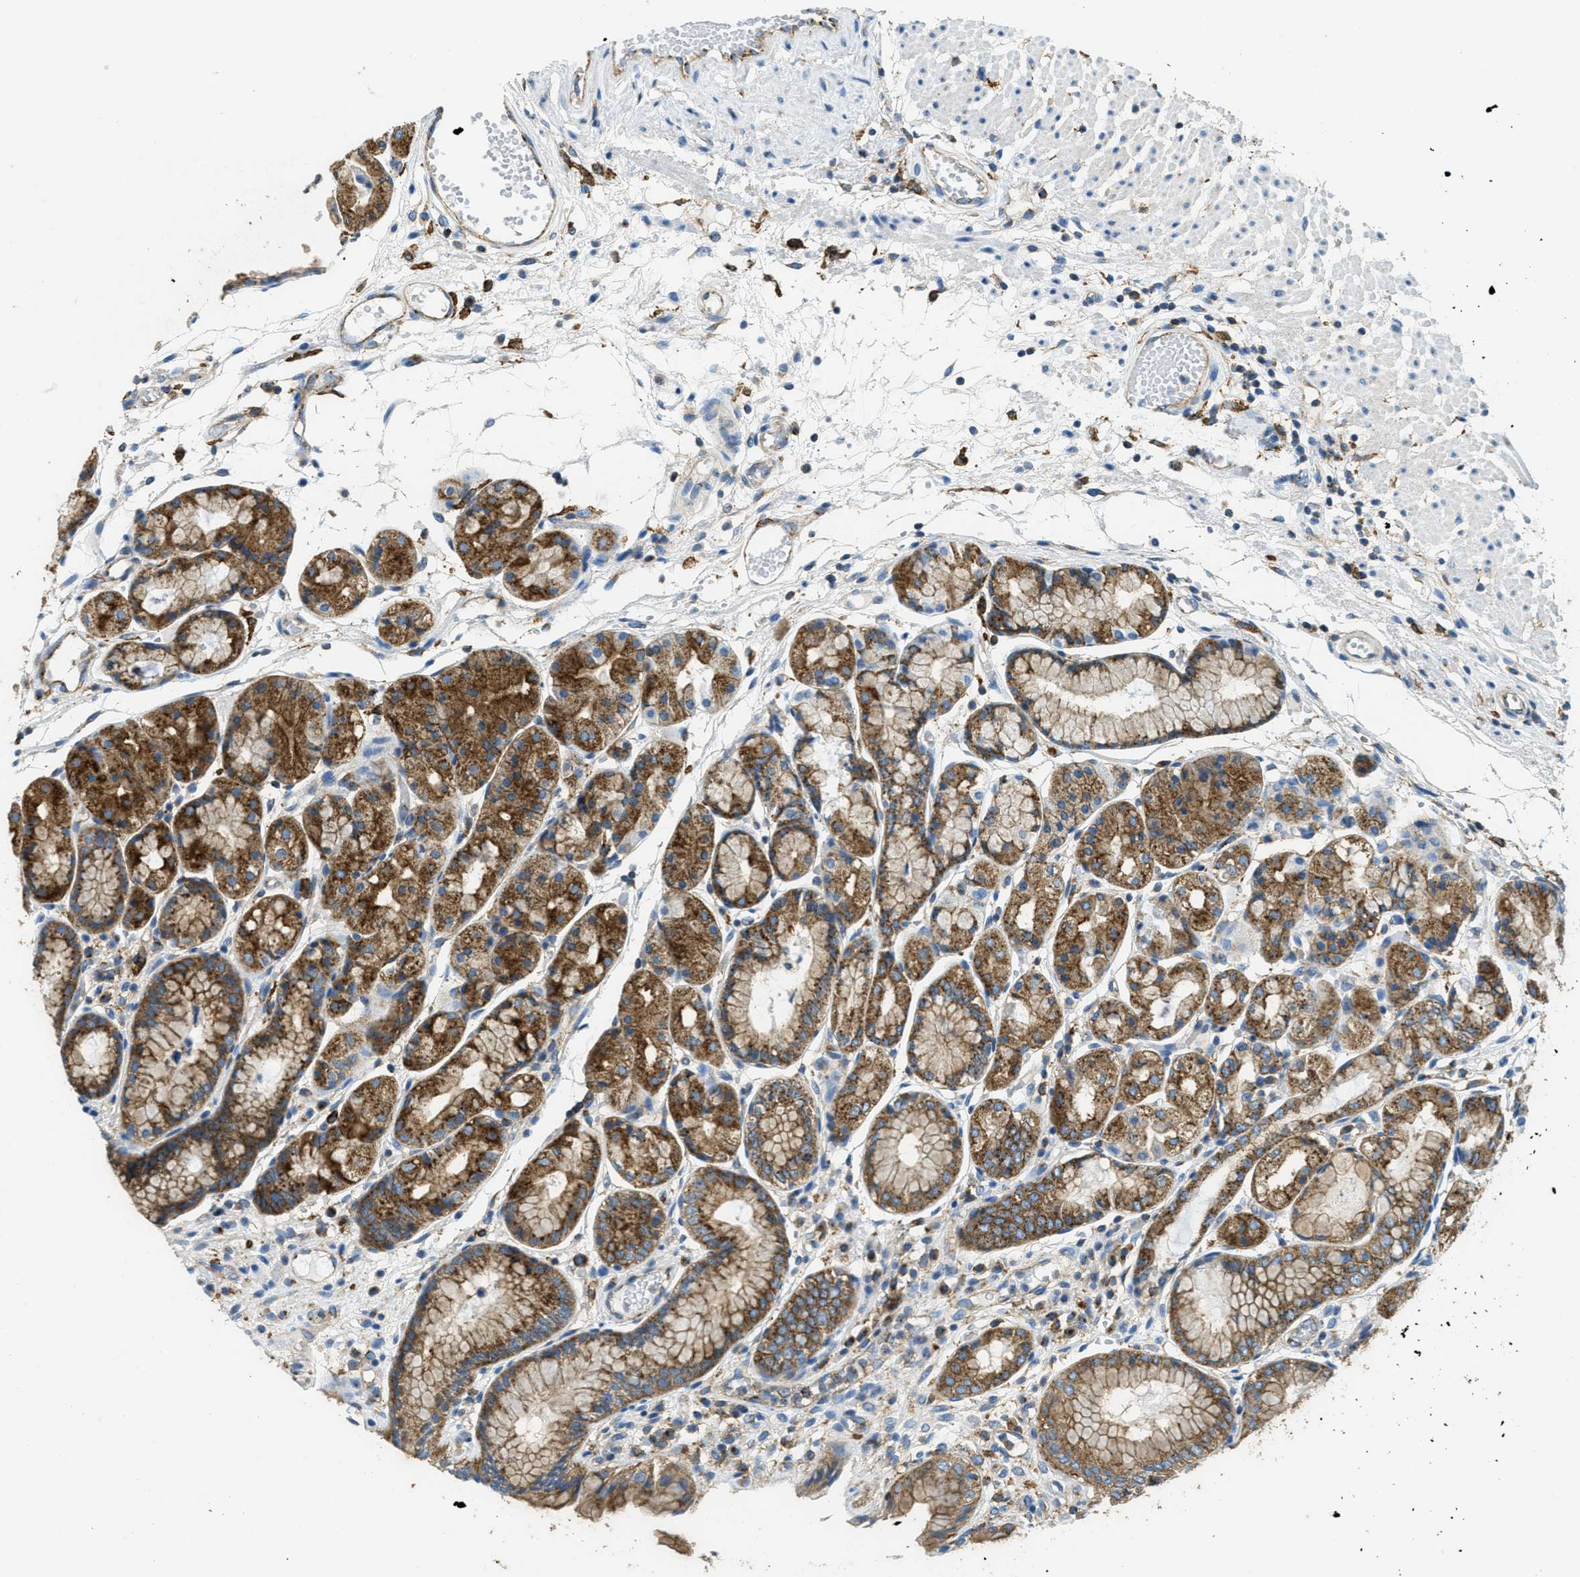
{"staining": {"intensity": "moderate", "quantity": ">75%", "location": "cytoplasmic/membranous"}, "tissue": "stomach", "cell_type": "Glandular cells", "image_type": "normal", "snomed": [{"axis": "morphology", "description": "Normal tissue, NOS"}, {"axis": "topography", "description": "Stomach, upper"}], "caption": "Moderate cytoplasmic/membranous staining is seen in approximately >75% of glandular cells in normal stomach. (DAB = brown stain, brightfield microscopy at high magnification).", "gene": "AP2B1", "patient": {"sex": "male", "age": 72}}